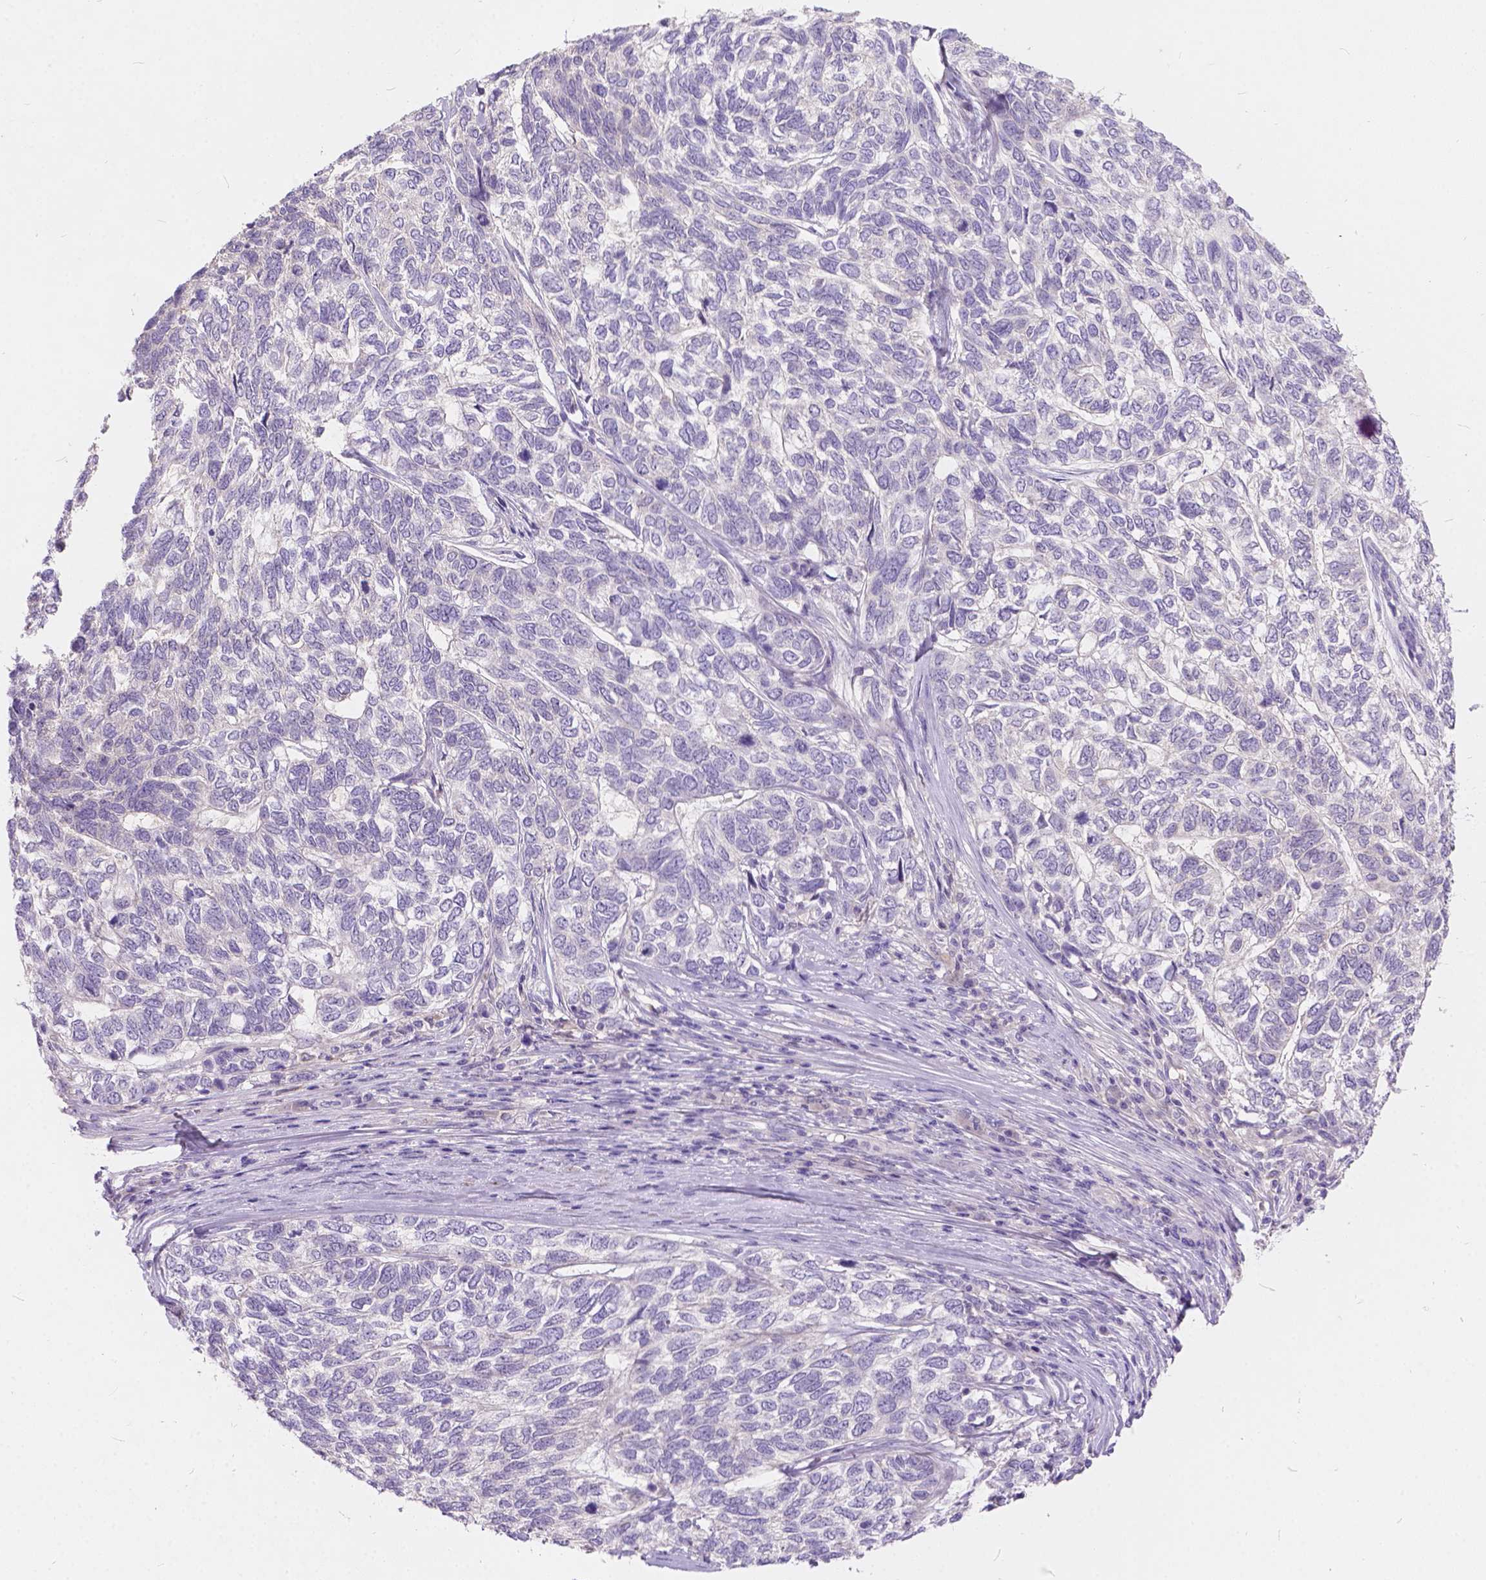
{"staining": {"intensity": "negative", "quantity": "none", "location": "none"}, "tissue": "skin cancer", "cell_type": "Tumor cells", "image_type": "cancer", "snomed": [{"axis": "morphology", "description": "Basal cell carcinoma"}, {"axis": "topography", "description": "Skin"}], "caption": "IHC of skin cancer displays no staining in tumor cells. (DAB (3,3'-diaminobenzidine) immunohistochemistry, high magnification).", "gene": "PEX11G", "patient": {"sex": "female", "age": 65}}